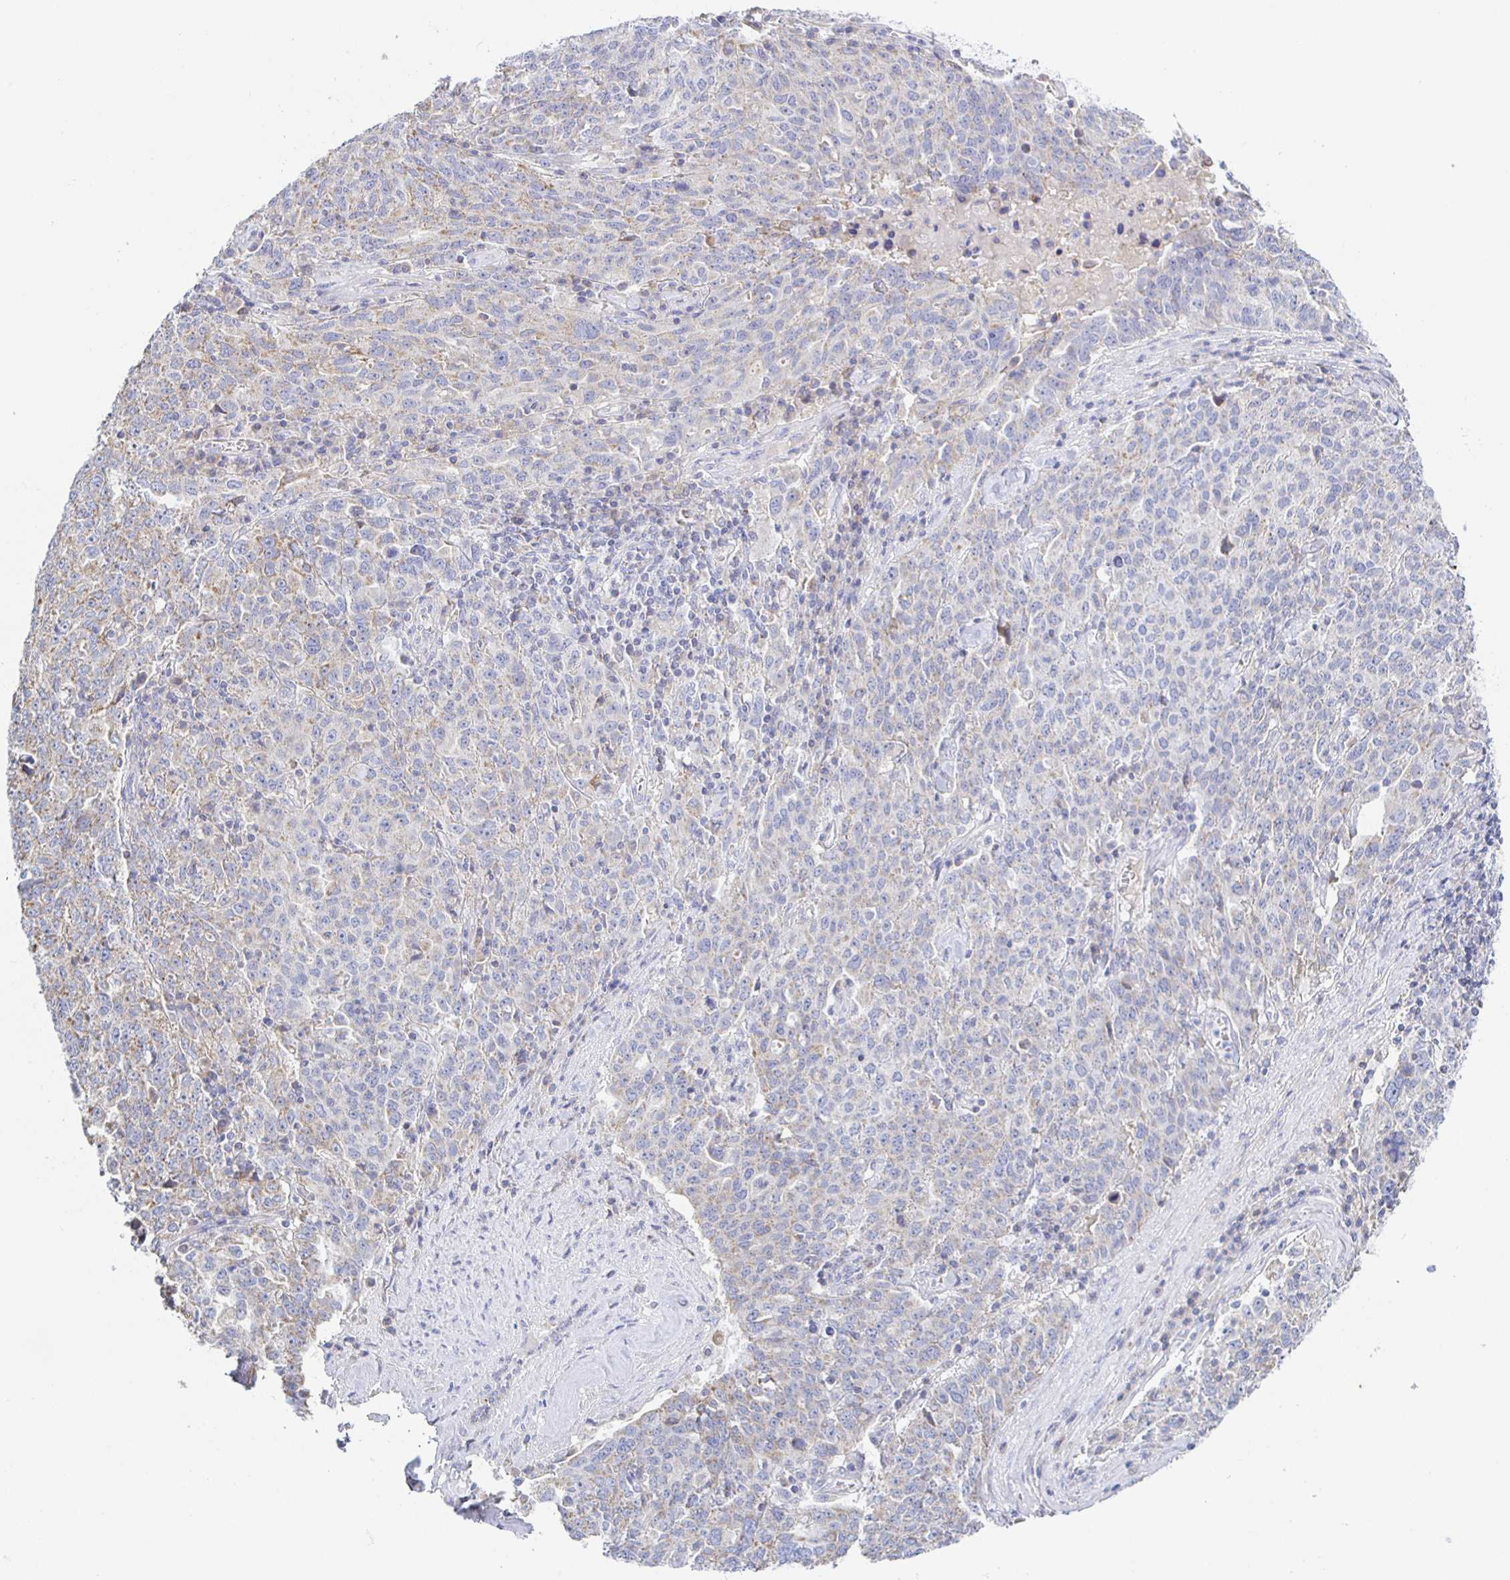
{"staining": {"intensity": "negative", "quantity": "none", "location": "none"}, "tissue": "ovarian cancer", "cell_type": "Tumor cells", "image_type": "cancer", "snomed": [{"axis": "morphology", "description": "Carcinoma, endometroid"}, {"axis": "topography", "description": "Ovary"}], "caption": "Immunohistochemical staining of human ovarian endometroid carcinoma shows no significant positivity in tumor cells. Nuclei are stained in blue.", "gene": "SYNGR4", "patient": {"sex": "female", "age": 62}}